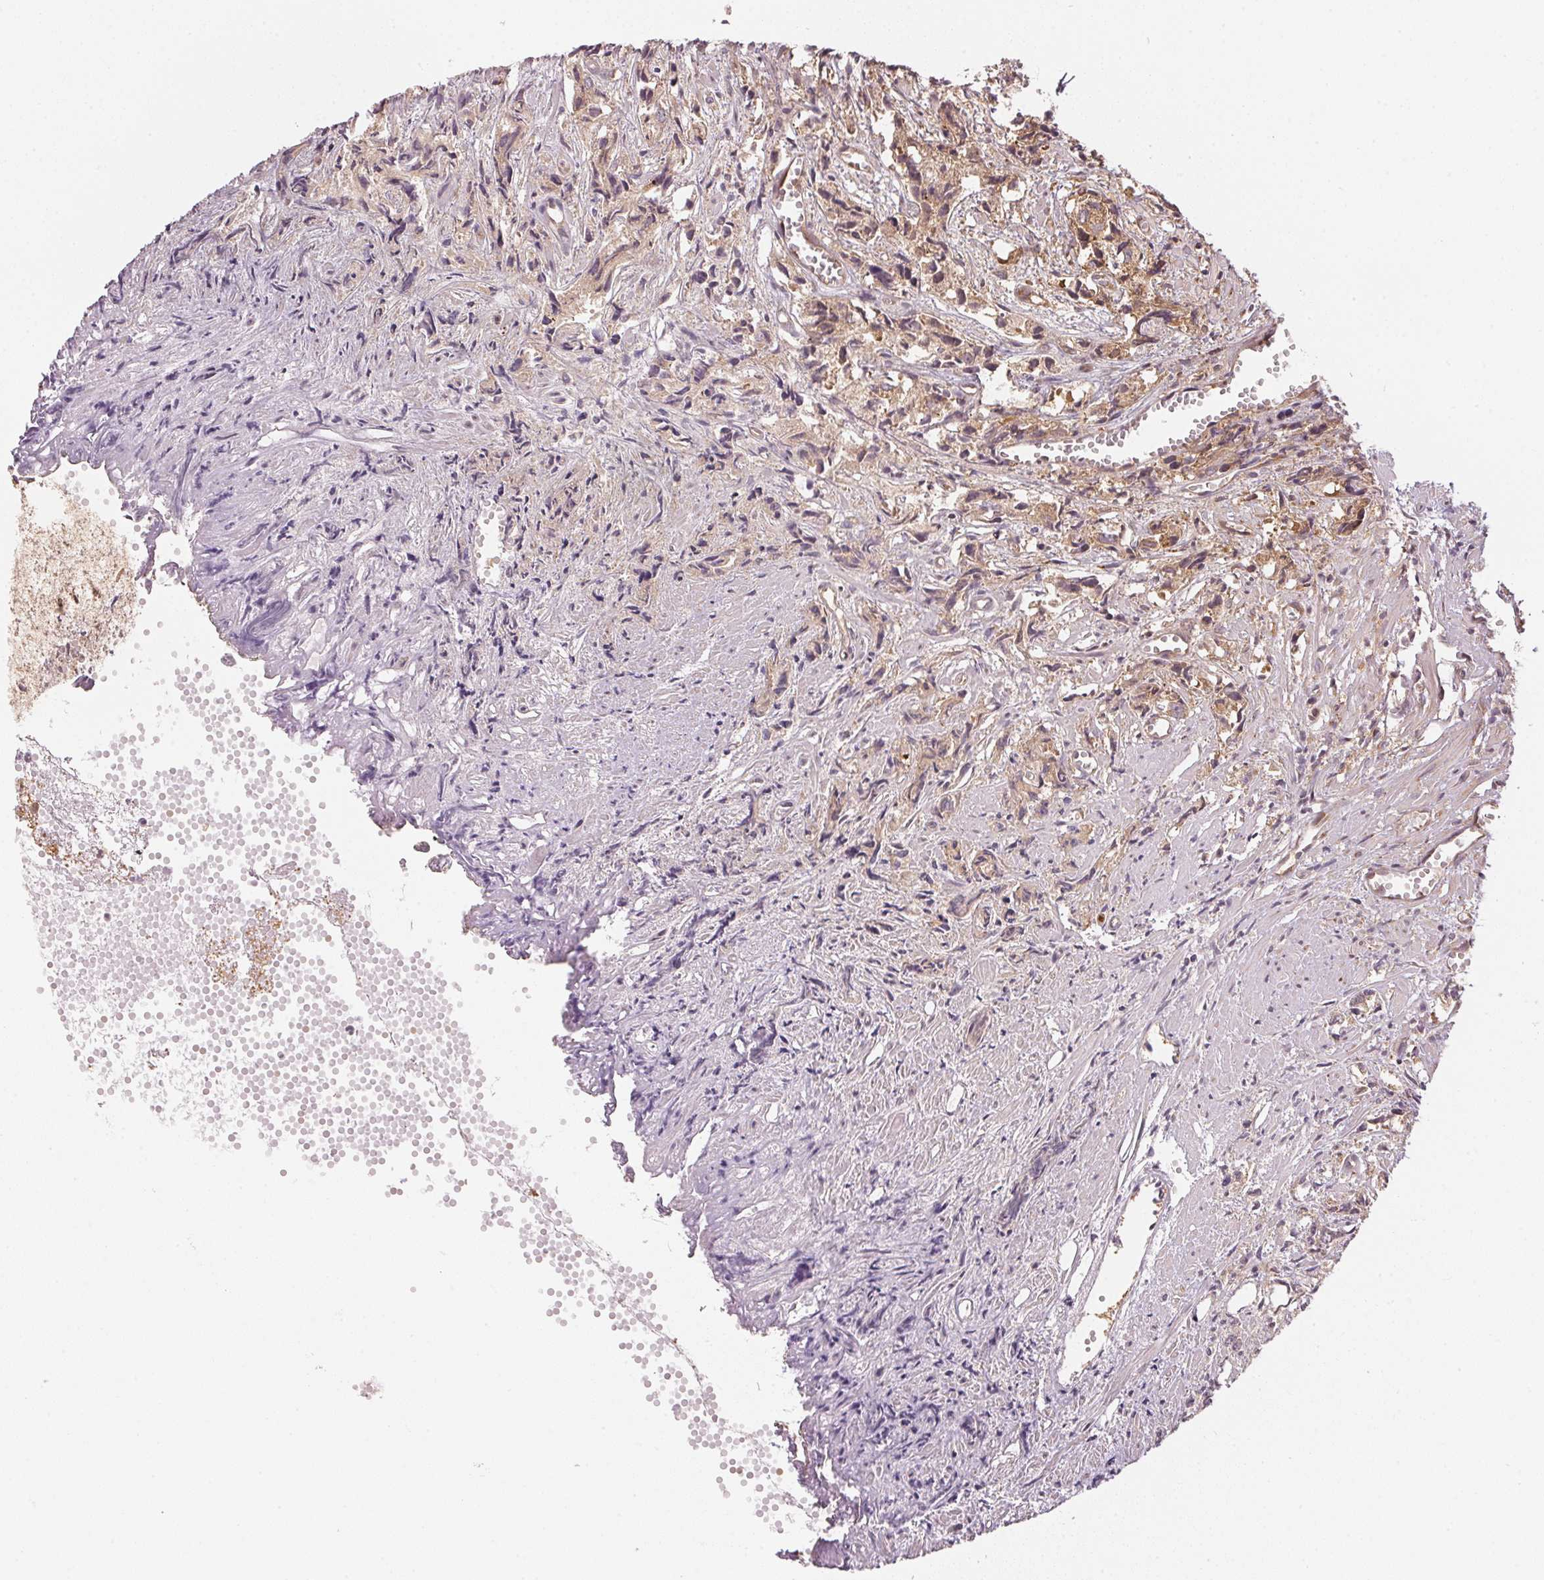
{"staining": {"intensity": "weak", "quantity": ">75%", "location": "cytoplasmic/membranous"}, "tissue": "prostate cancer", "cell_type": "Tumor cells", "image_type": "cancer", "snomed": [{"axis": "morphology", "description": "Adenocarcinoma, High grade"}, {"axis": "topography", "description": "Prostate"}], "caption": "A photomicrograph of human prostate adenocarcinoma (high-grade) stained for a protein displays weak cytoplasmic/membranous brown staining in tumor cells.", "gene": "STRN4", "patient": {"sex": "male", "age": 58}}